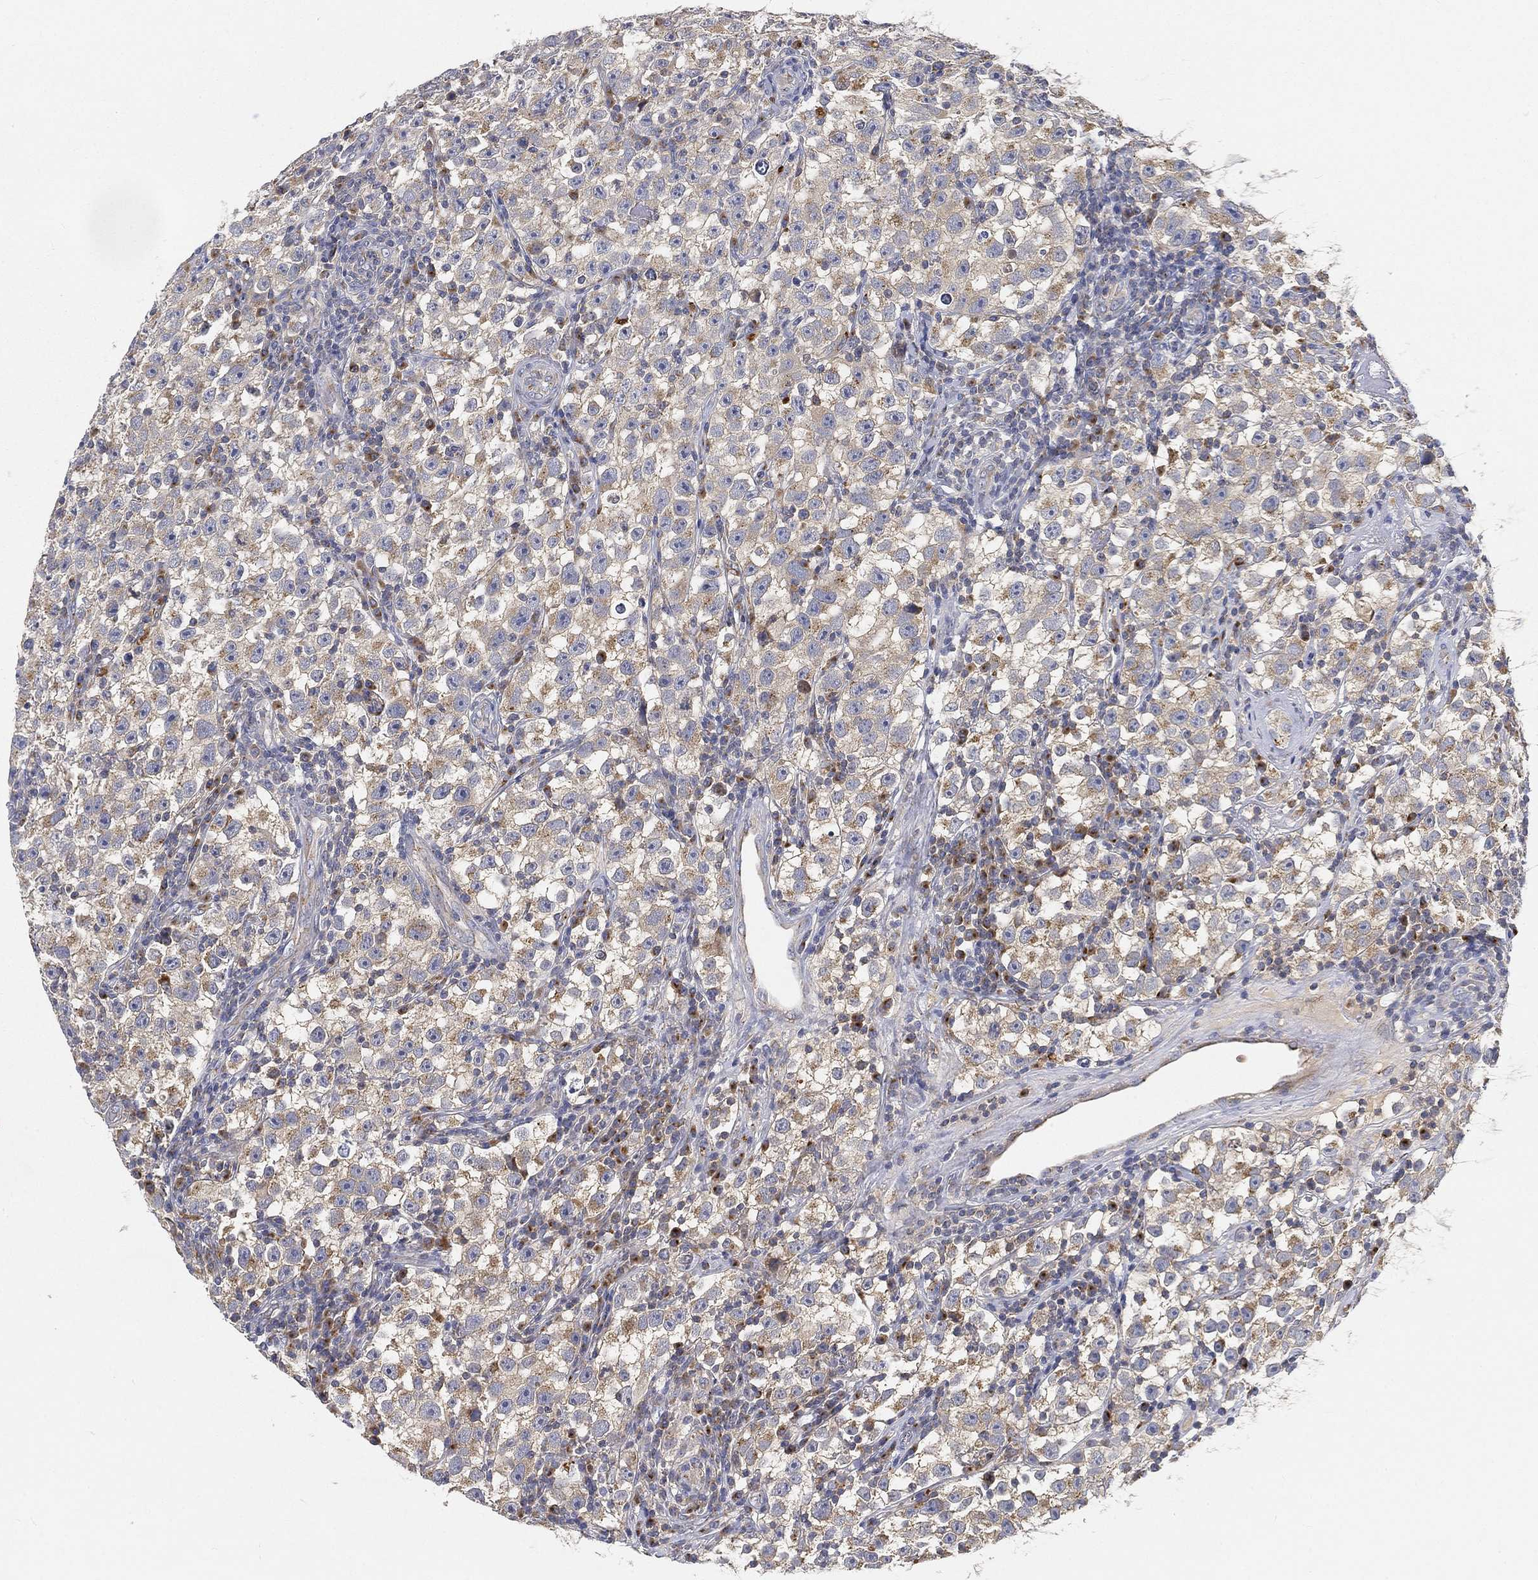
{"staining": {"intensity": "moderate", "quantity": "<25%", "location": "cytoplasmic/membranous"}, "tissue": "testis cancer", "cell_type": "Tumor cells", "image_type": "cancer", "snomed": [{"axis": "morphology", "description": "Seminoma, NOS"}, {"axis": "topography", "description": "Testis"}], "caption": "Testis cancer stained with a protein marker exhibits moderate staining in tumor cells.", "gene": "CTSL", "patient": {"sex": "male", "age": 22}}